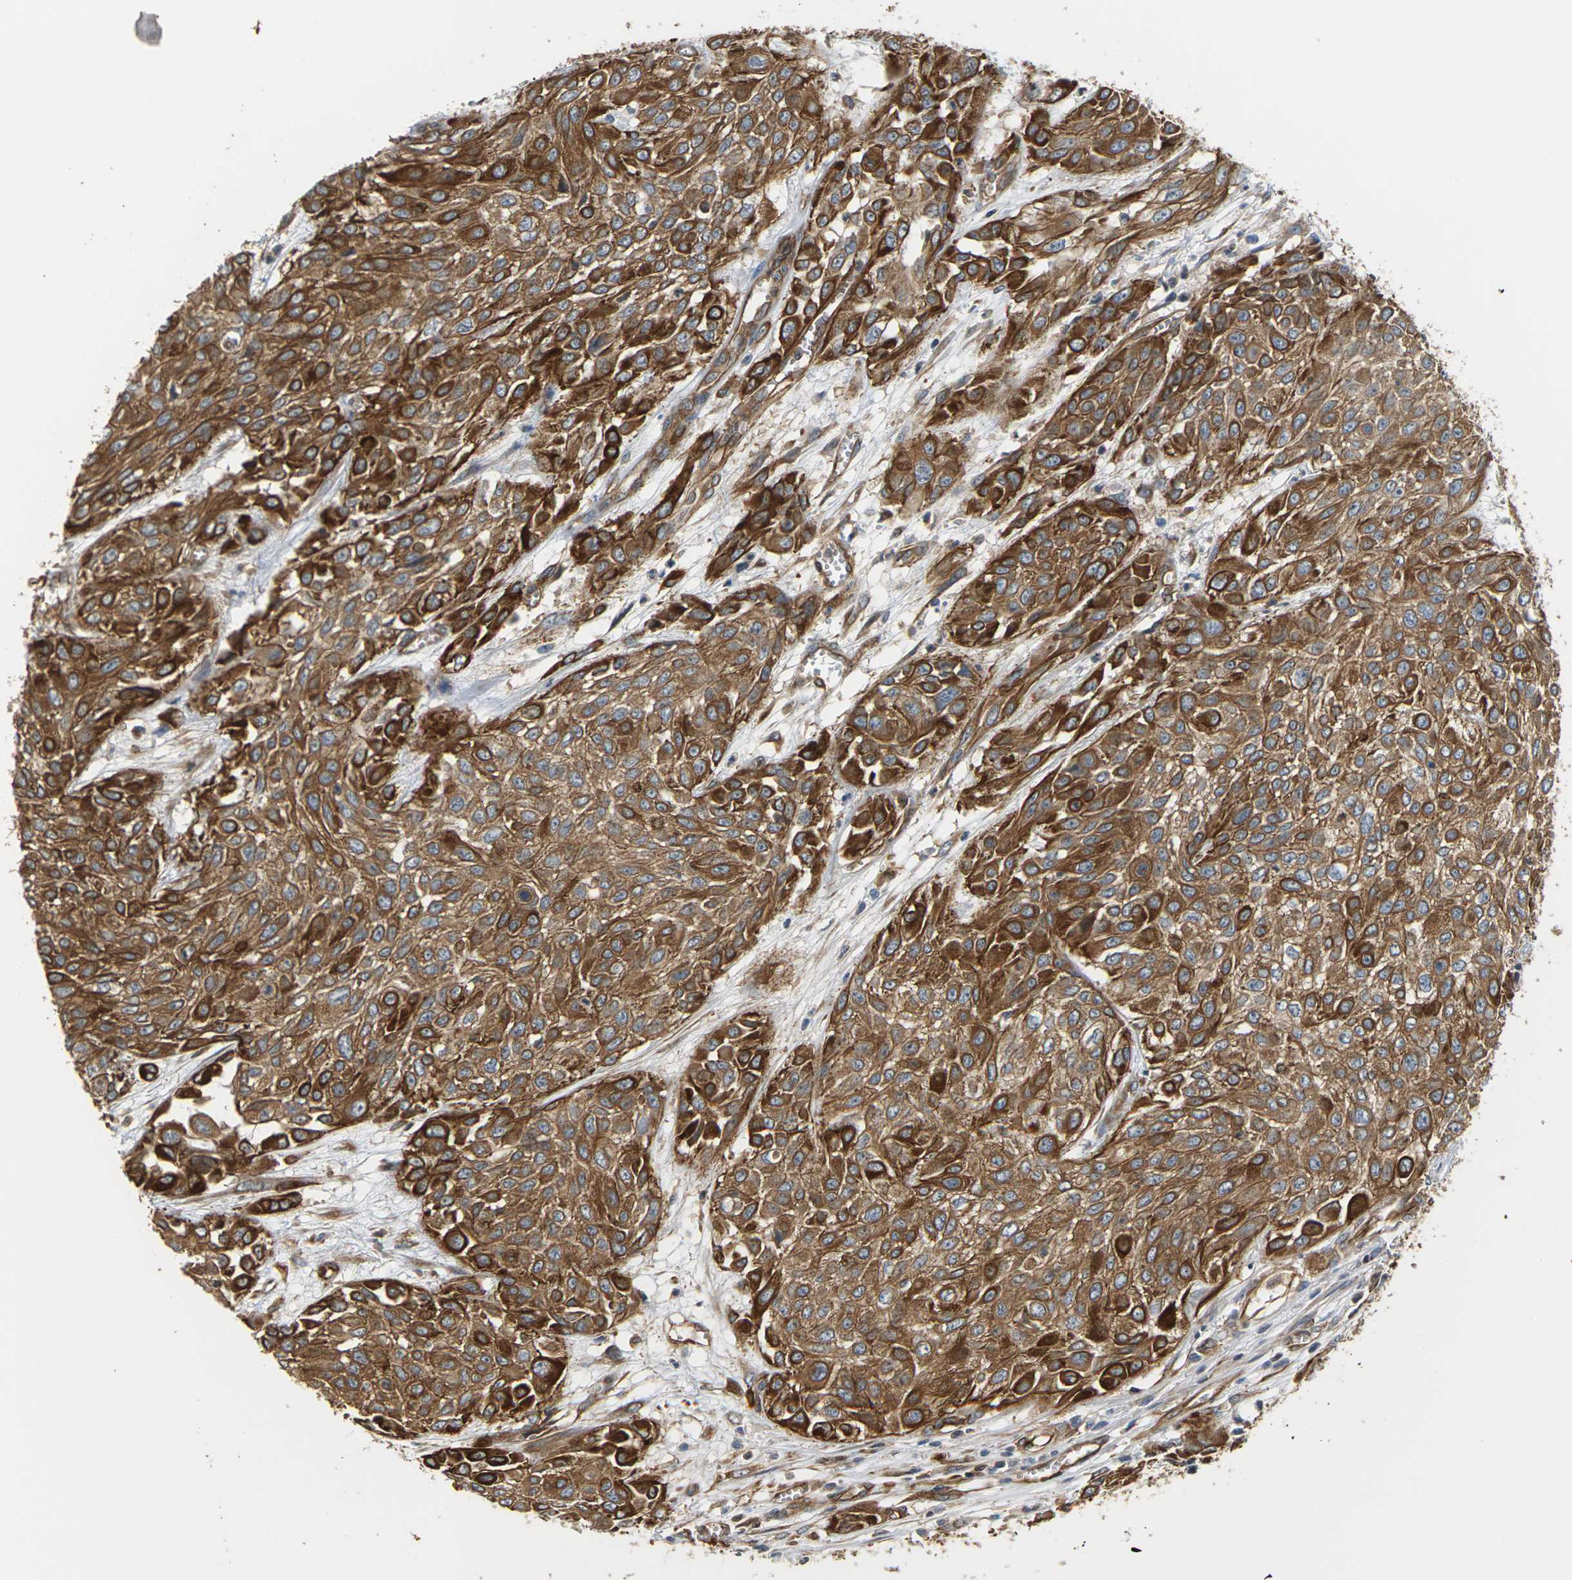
{"staining": {"intensity": "strong", "quantity": ">75%", "location": "cytoplasmic/membranous"}, "tissue": "urothelial cancer", "cell_type": "Tumor cells", "image_type": "cancer", "snomed": [{"axis": "morphology", "description": "Urothelial carcinoma, High grade"}, {"axis": "topography", "description": "Urinary bladder"}], "caption": "Human high-grade urothelial carcinoma stained for a protein (brown) reveals strong cytoplasmic/membranous positive staining in about >75% of tumor cells.", "gene": "PCDHB4", "patient": {"sex": "male", "age": 57}}